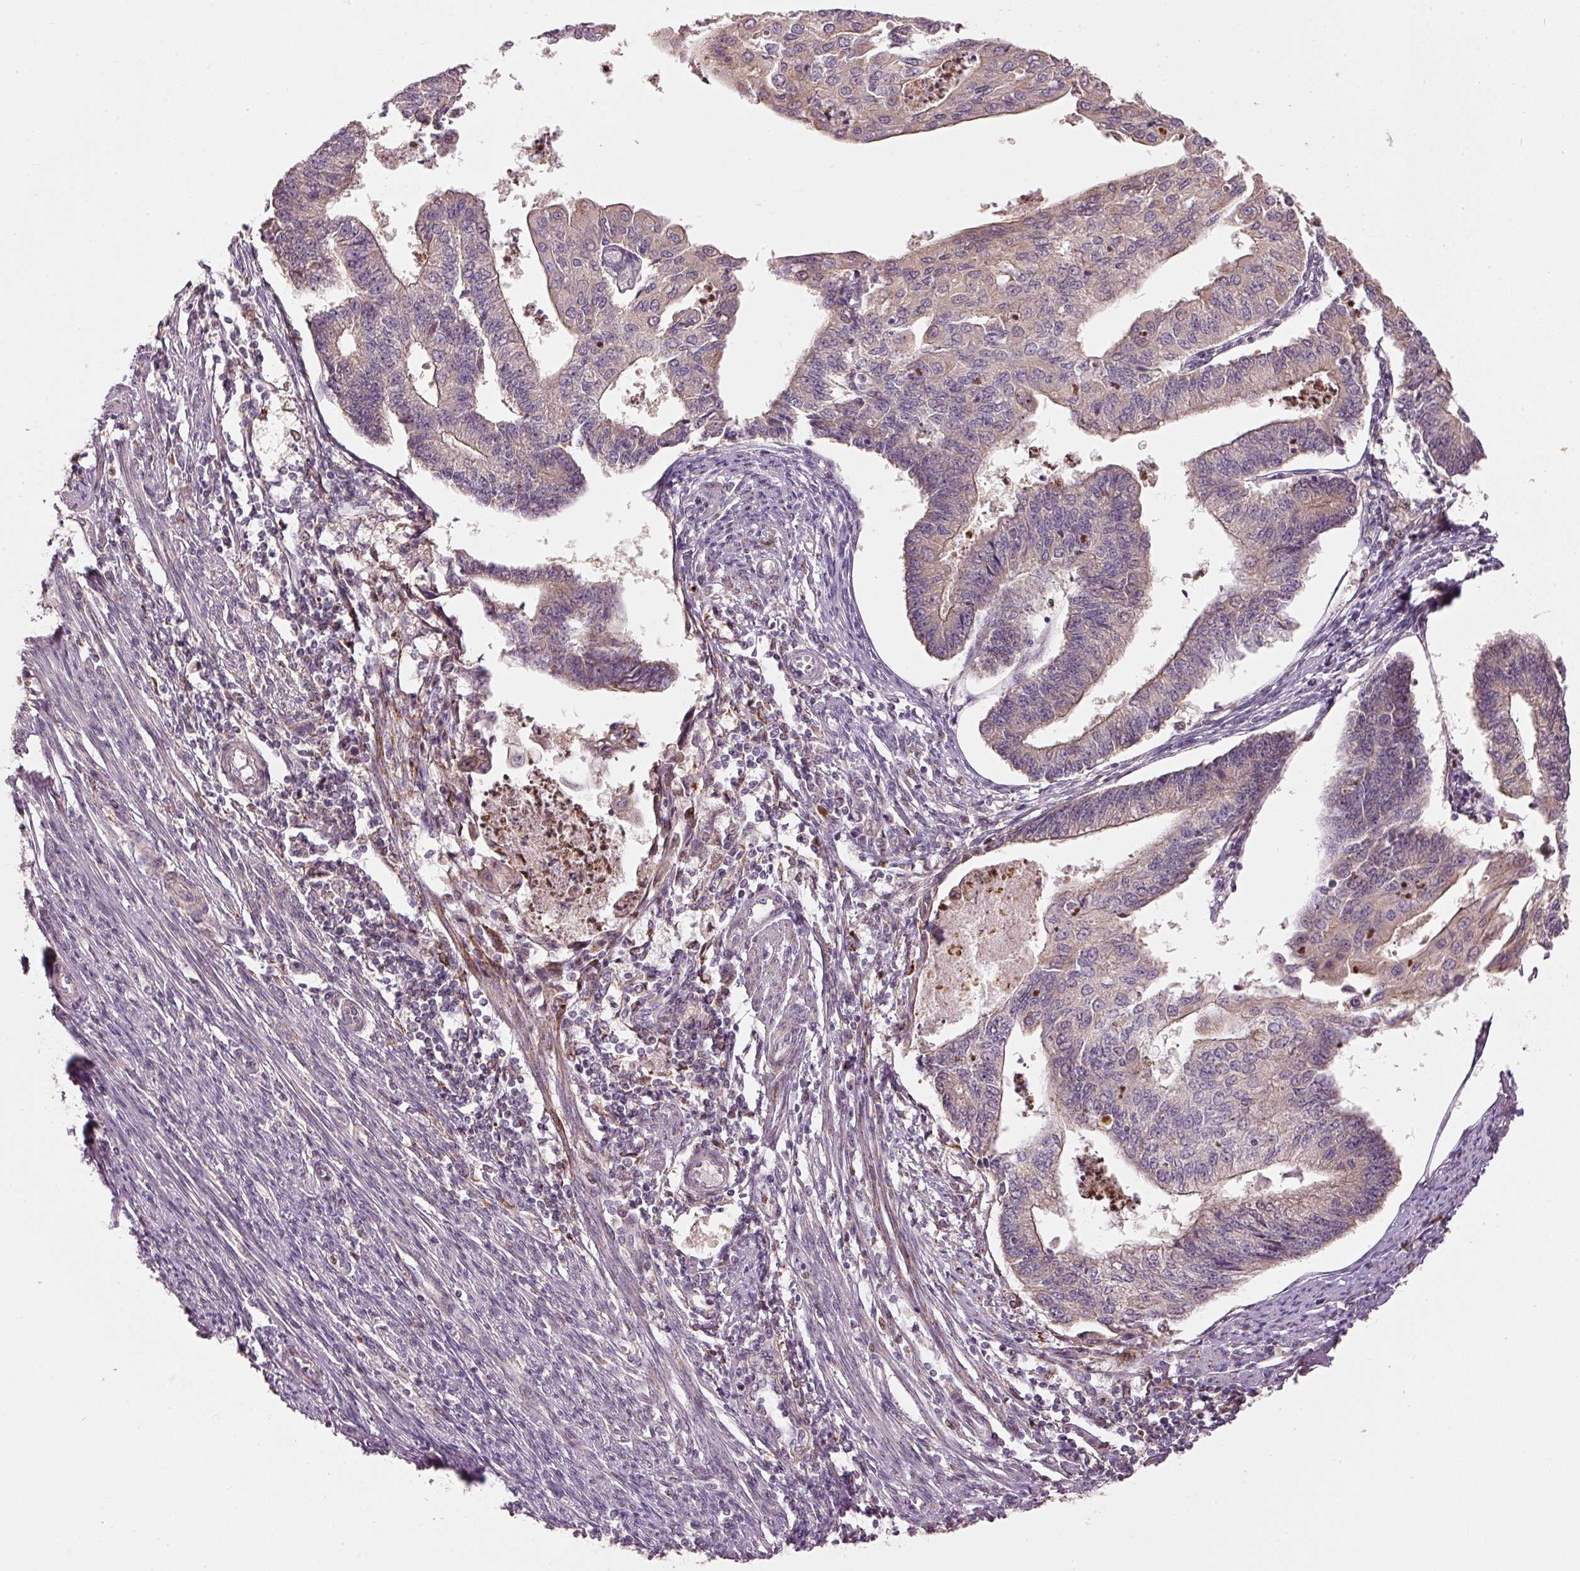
{"staining": {"intensity": "weak", "quantity": "<25%", "location": "cytoplasmic/membranous"}, "tissue": "endometrial cancer", "cell_type": "Tumor cells", "image_type": "cancer", "snomed": [{"axis": "morphology", "description": "Adenocarcinoma, NOS"}, {"axis": "topography", "description": "Endometrium"}], "caption": "Tumor cells are negative for brown protein staining in adenocarcinoma (endometrial). The staining was performed using DAB to visualize the protein expression in brown, while the nuclei were stained in blue with hematoxylin (Magnification: 20x).", "gene": "MTHFD1L", "patient": {"sex": "female", "age": 56}}